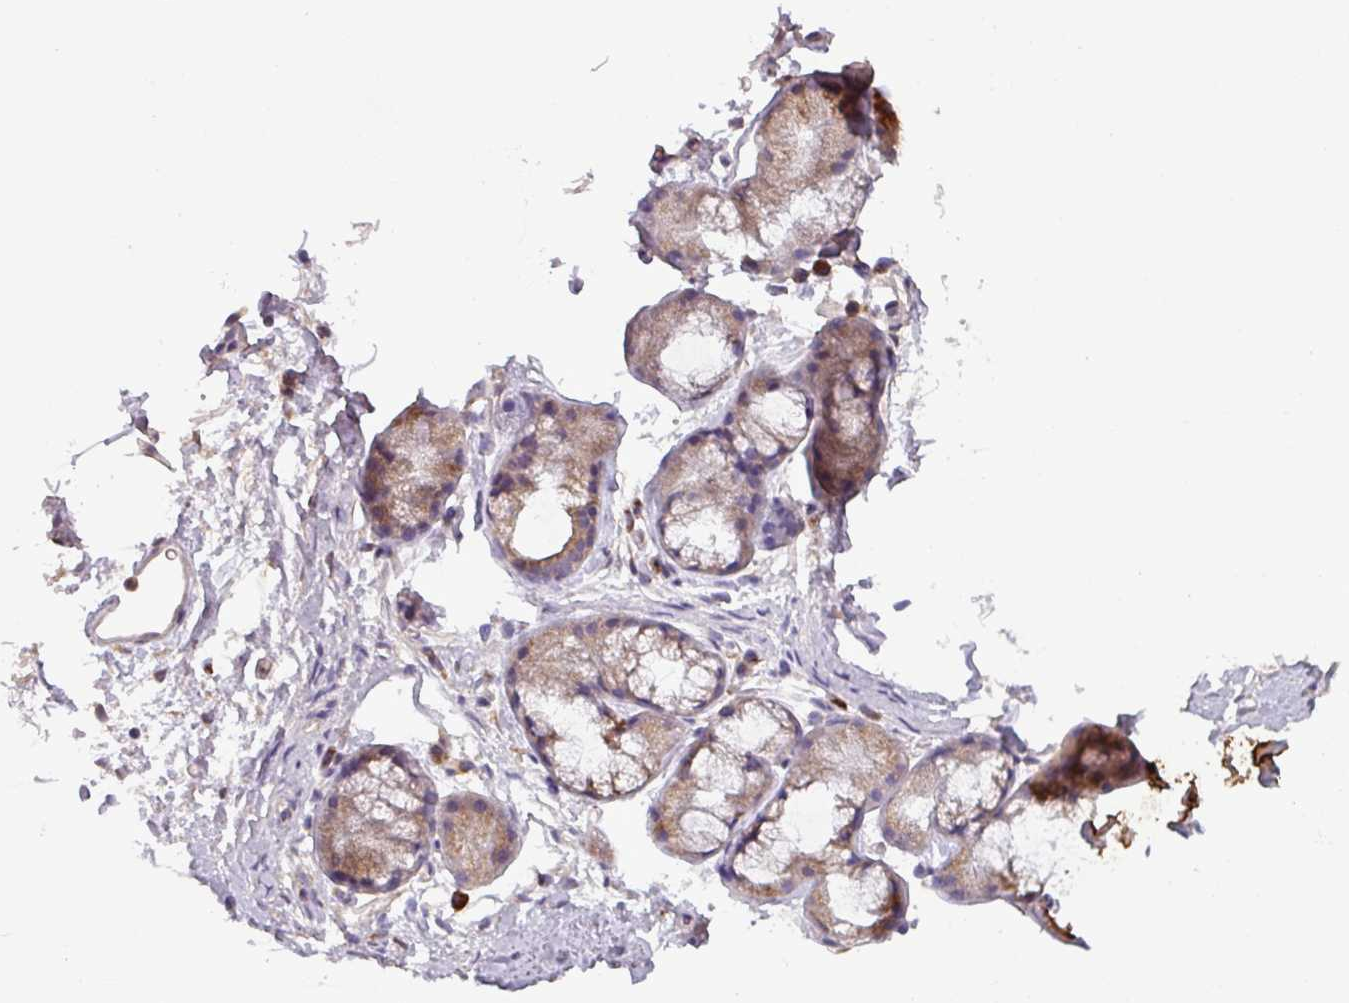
{"staining": {"intensity": "moderate", "quantity": ">75%", "location": "cytoplasmic/membranous"}, "tissue": "soft tissue", "cell_type": "Chondrocytes", "image_type": "normal", "snomed": [{"axis": "morphology", "description": "Normal tissue, NOS"}, {"axis": "topography", "description": "Lymph node"}, {"axis": "topography", "description": "Cartilage tissue"}, {"axis": "topography", "description": "Bronchus"}], "caption": "Protein expression analysis of benign human soft tissue reveals moderate cytoplasmic/membranous staining in about >75% of chondrocytes. (Stains: DAB (3,3'-diaminobenzidine) in brown, nuclei in blue, Microscopy: brightfield microscopy at high magnification).", "gene": "PNMA6A", "patient": {"sex": "female", "age": 70}}